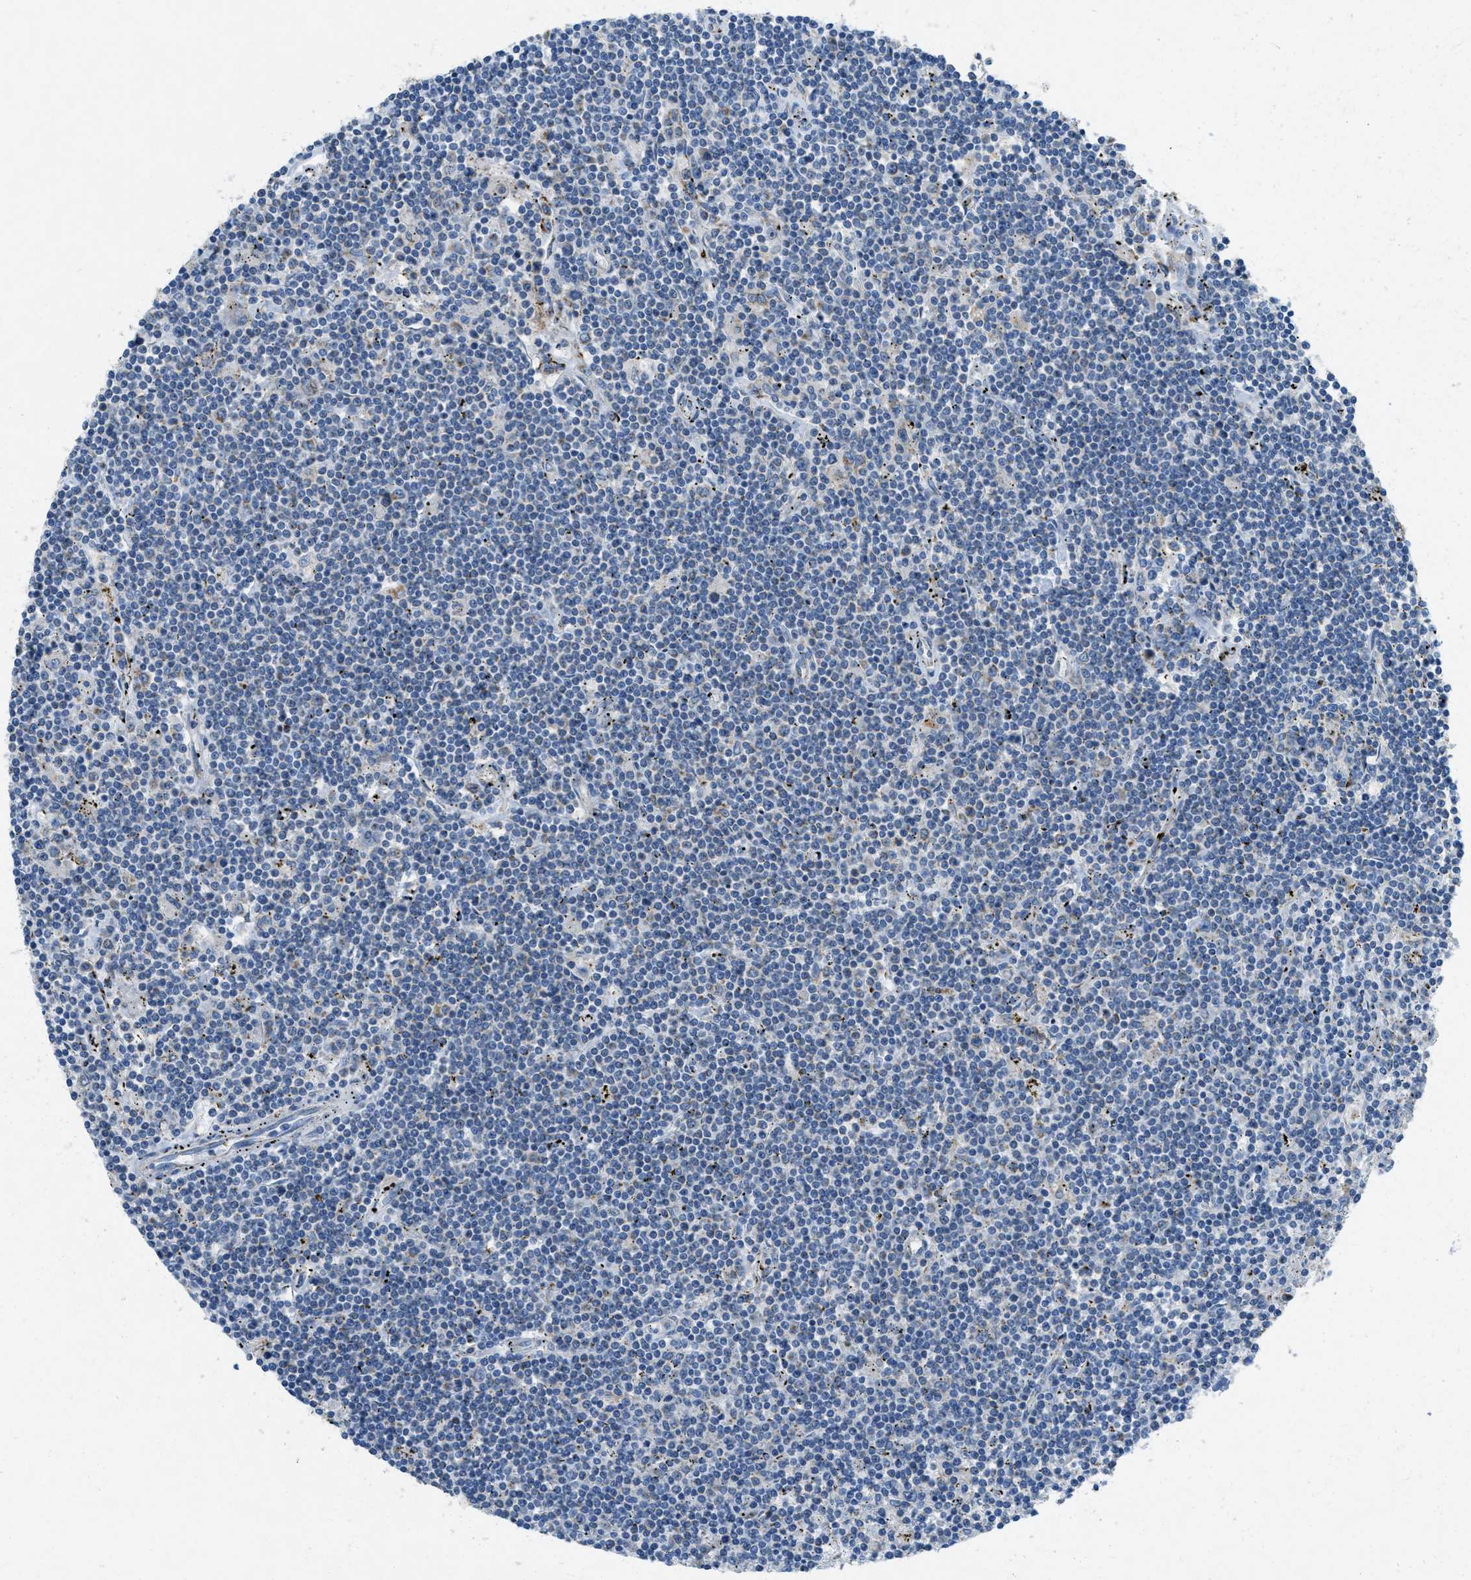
{"staining": {"intensity": "negative", "quantity": "none", "location": "none"}, "tissue": "lymphoma", "cell_type": "Tumor cells", "image_type": "cancer", "snomed": [{"axis": "morphology", "description": "Malignant lymphoma, non-Hodgkin's type, Low grade"}, {"axis": "topography", "description": "Spleen"}], "caption": "High power microscopy image of an IHC histopathology image of lymphoma, revealing no significant positivity in tumor cells. (DAB (3,3'-diaminobenzidine) immunohistochemistry, high magnification).", "gene": "CYGB", "patient": {"sex": "male", "age": 76}}